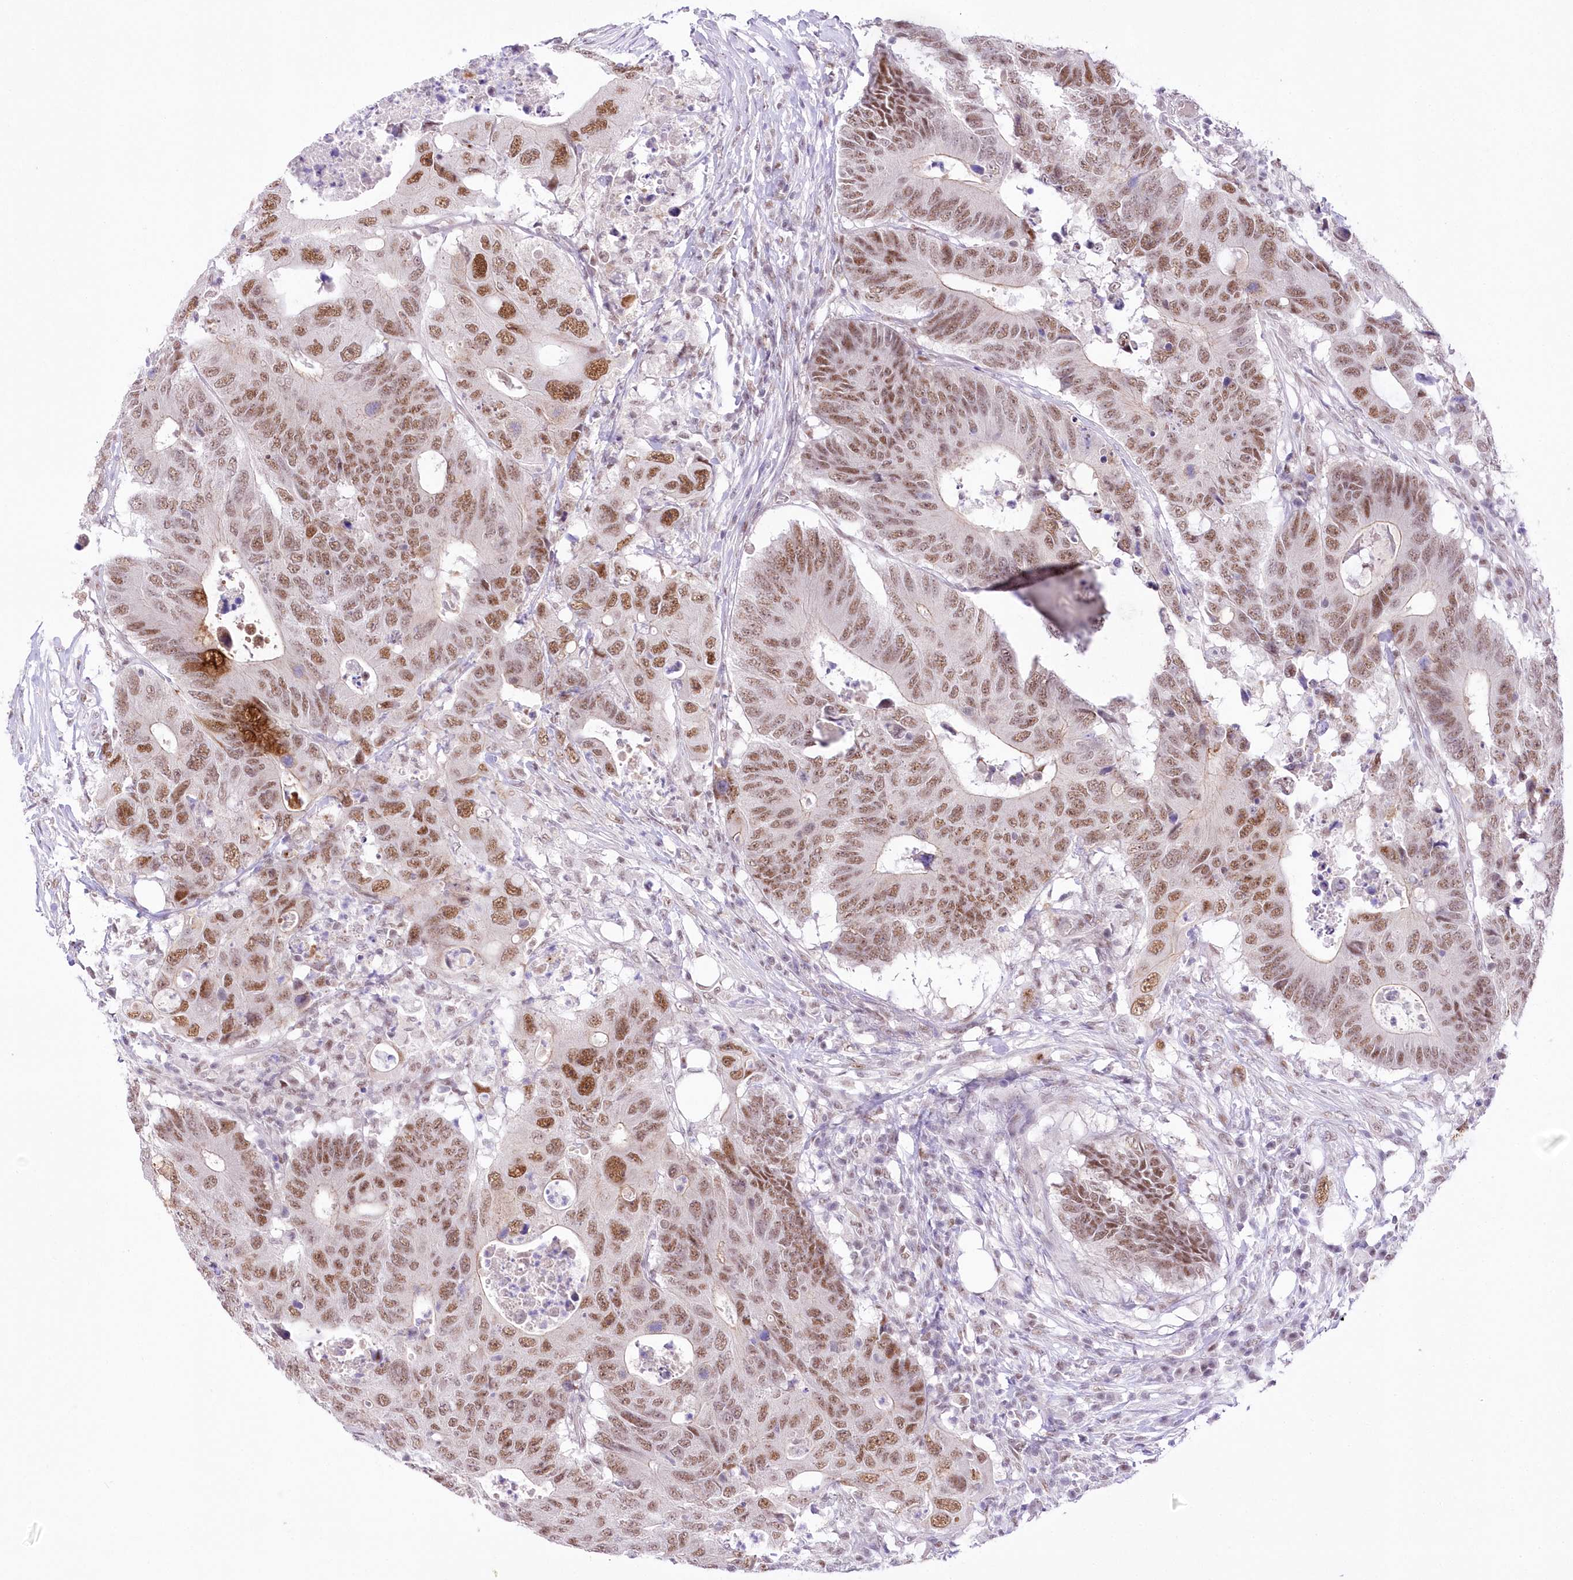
{"staining": {"intensity": "moderate", "quantity": ">75%", "location": "nuclear"}, "tissue": "colorectal cancer", "cell_type": "Tumor cells", "image_type": "cancer", "snomed": [{"axis": "morphology", "description": "Adenocarcinoma, NOS"}, {"axis": "topography", "description": "Colon"}], "caption": "Protein analysis of adenocarcinoma (colorectal) tissue demonstrates moderate nuclear positivity in about >75% of tumor cells.", "gene": "NSUN2", "patient": {"sex": "male", "age": 71}}